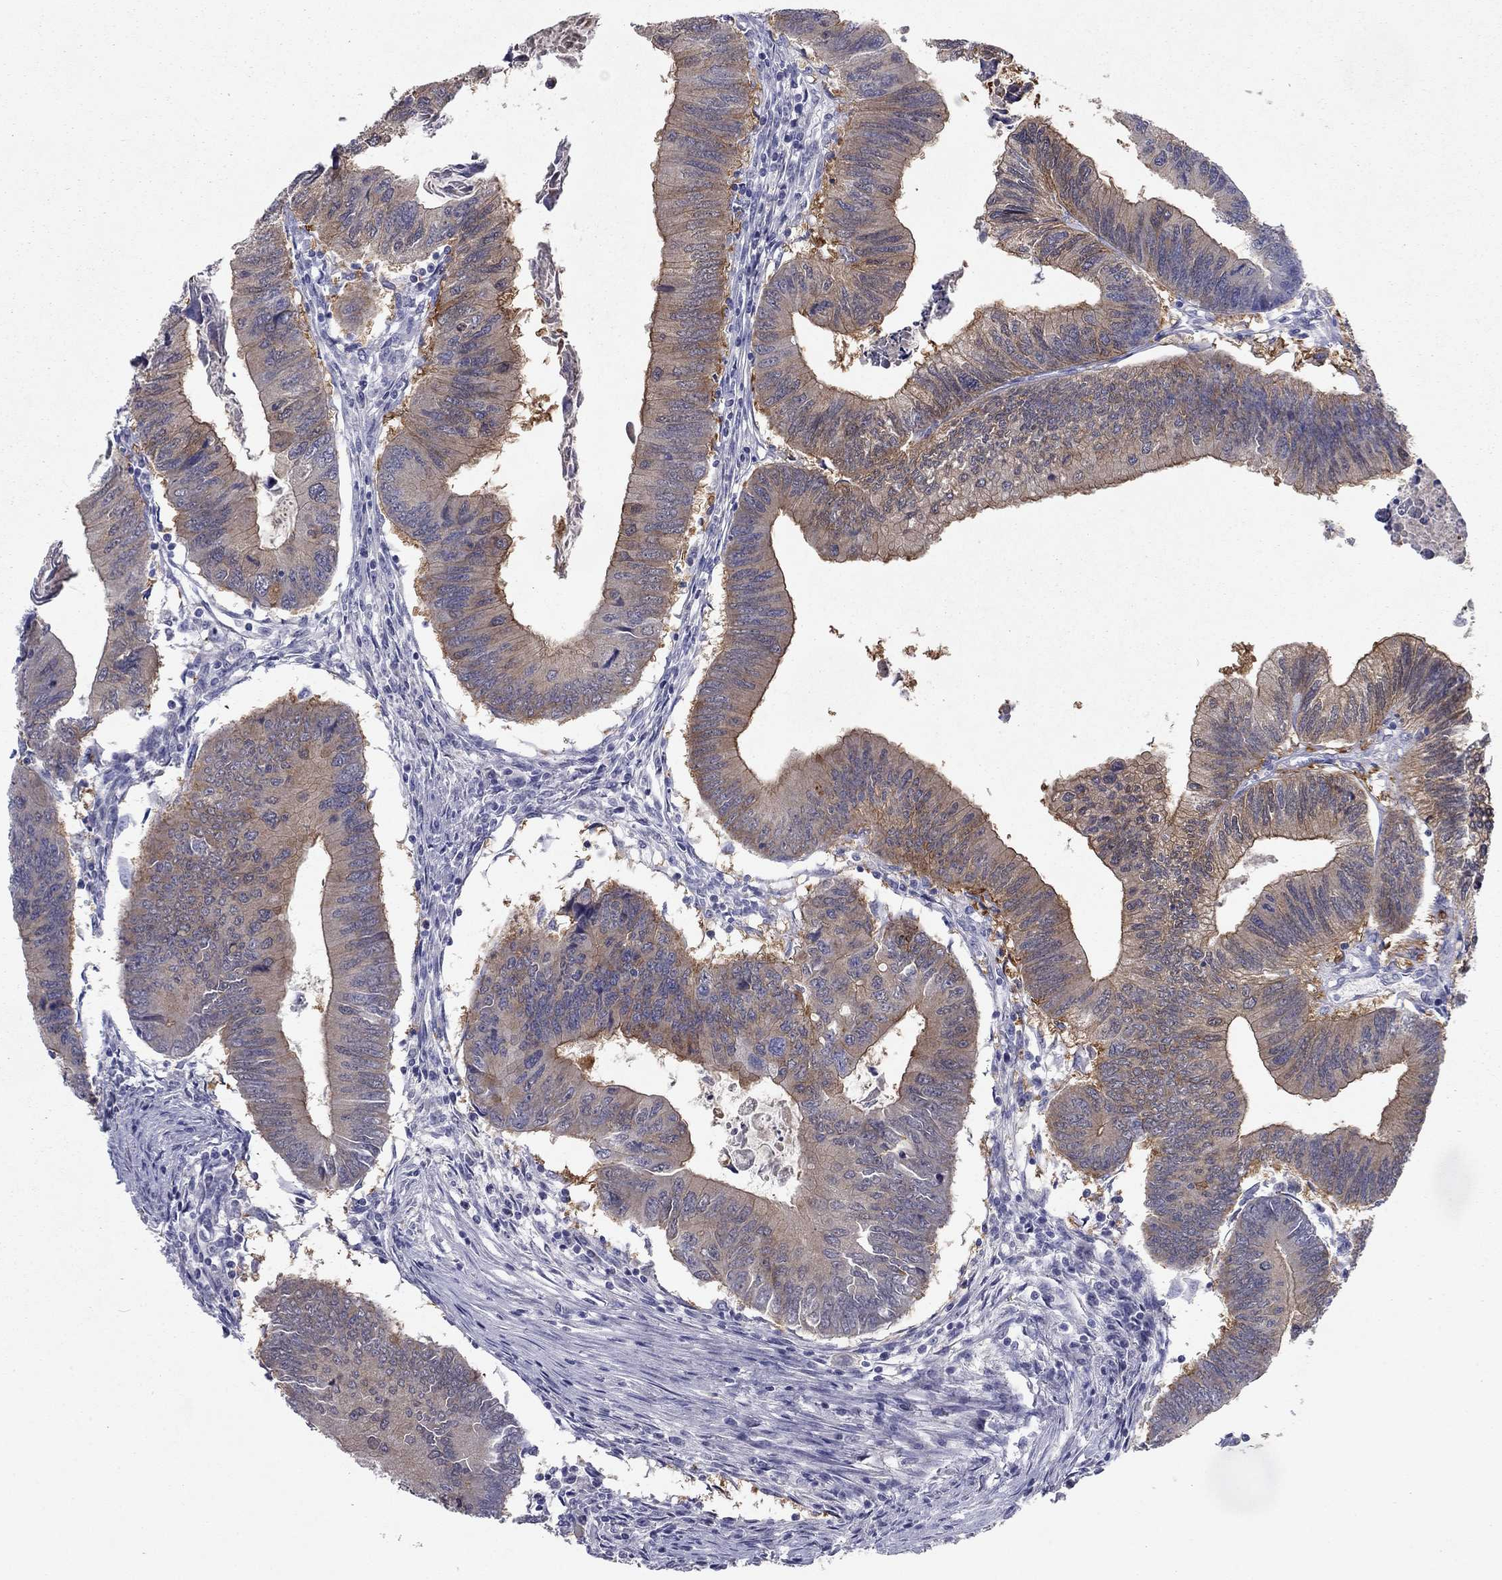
{"staining": {"intensity": "strong", "quantity": "<25%", "location": "cytoplasmic/membranous"}, "tissue": "colorectal cancer", "cell_type": "Tumor cells", "image_type": "cancer", "snomed": [{"axis": "morphology", "description": "Adenocarcinoma, NOS"}, {"axis": "topography", "description": "Colon"}], "caption": "An image of adenocarcinoma (colorectal) stained for a protein displays strong cytoplasmic/membranous brown staining in tumor cells.", "gene": "PLS1", "patient": {"sex": "male", "age": 53}}